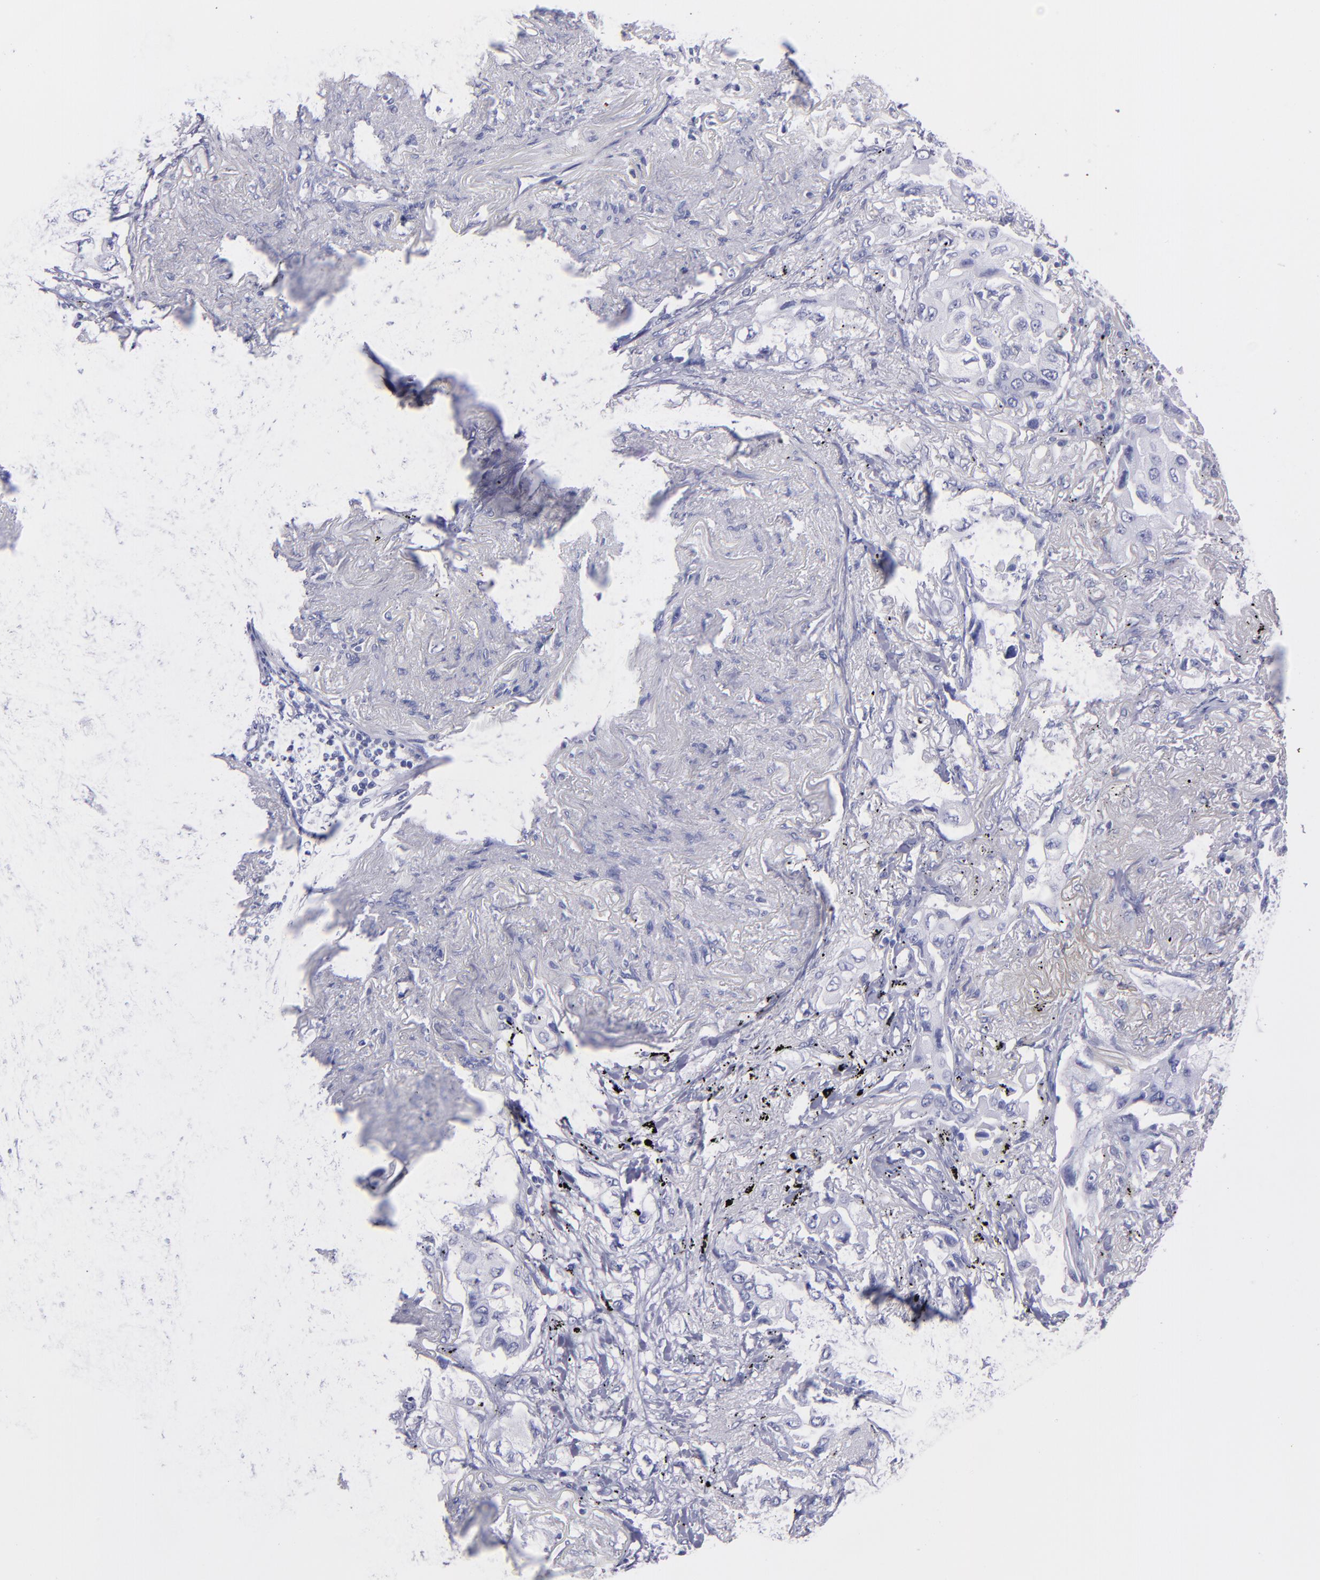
{"staining": {"intensity": "negative", "quantity": "none", "location": "none"}, "tissue": "lung cancer", "cell_type": "Tumor cells", "image_type": "cancer", "snomed": [{"axis": "morphology", "description": "Adenocarcinoma, NOS"}, {"axis": "topography", "description": "Lung"}], "caption": "A histopathology image of lung adenocarcinoma stained for a protein shows no brown staining in tumor cells. (Immunohistochemistry (ihc), brightfield microscopy, high magnification).", "gene": "TG", "patient": {"sex": "female", "age": 65}}